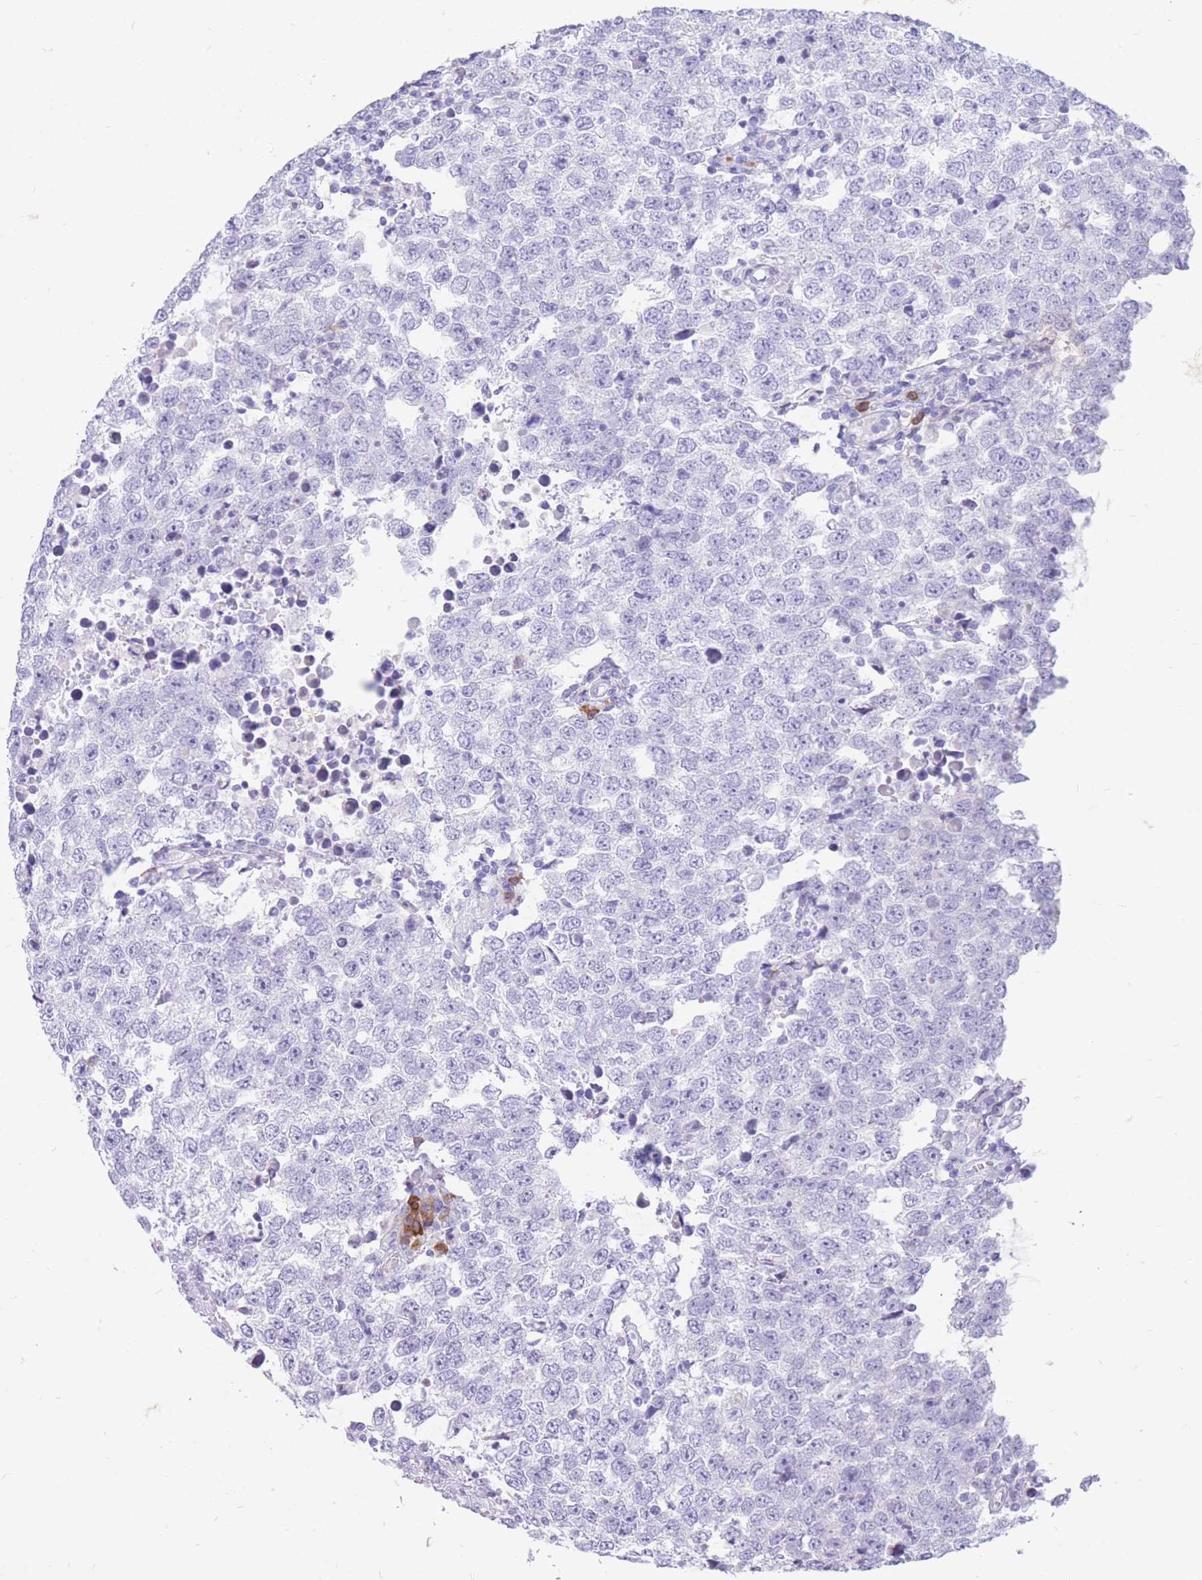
{"staining": {"intensity": "negative", "quantity": "none", "location": "none"}, "tissue": "testis cancer", "cell_type": "Tumor cells", "image_type": "cancer", "snomed": [{"axis": "morphology", "description": "Seminoma, NOS"}, {"axis": "morphology", "description": "Carcinoma, Embryonal, NOS"}, {"axis": "topography", "description": "Testis"}], "caption": "Tumor cells show no significant protein expression in testis cancer.", "gene": "ZFP37", "patient": {"sex": "male", "age": 28}}